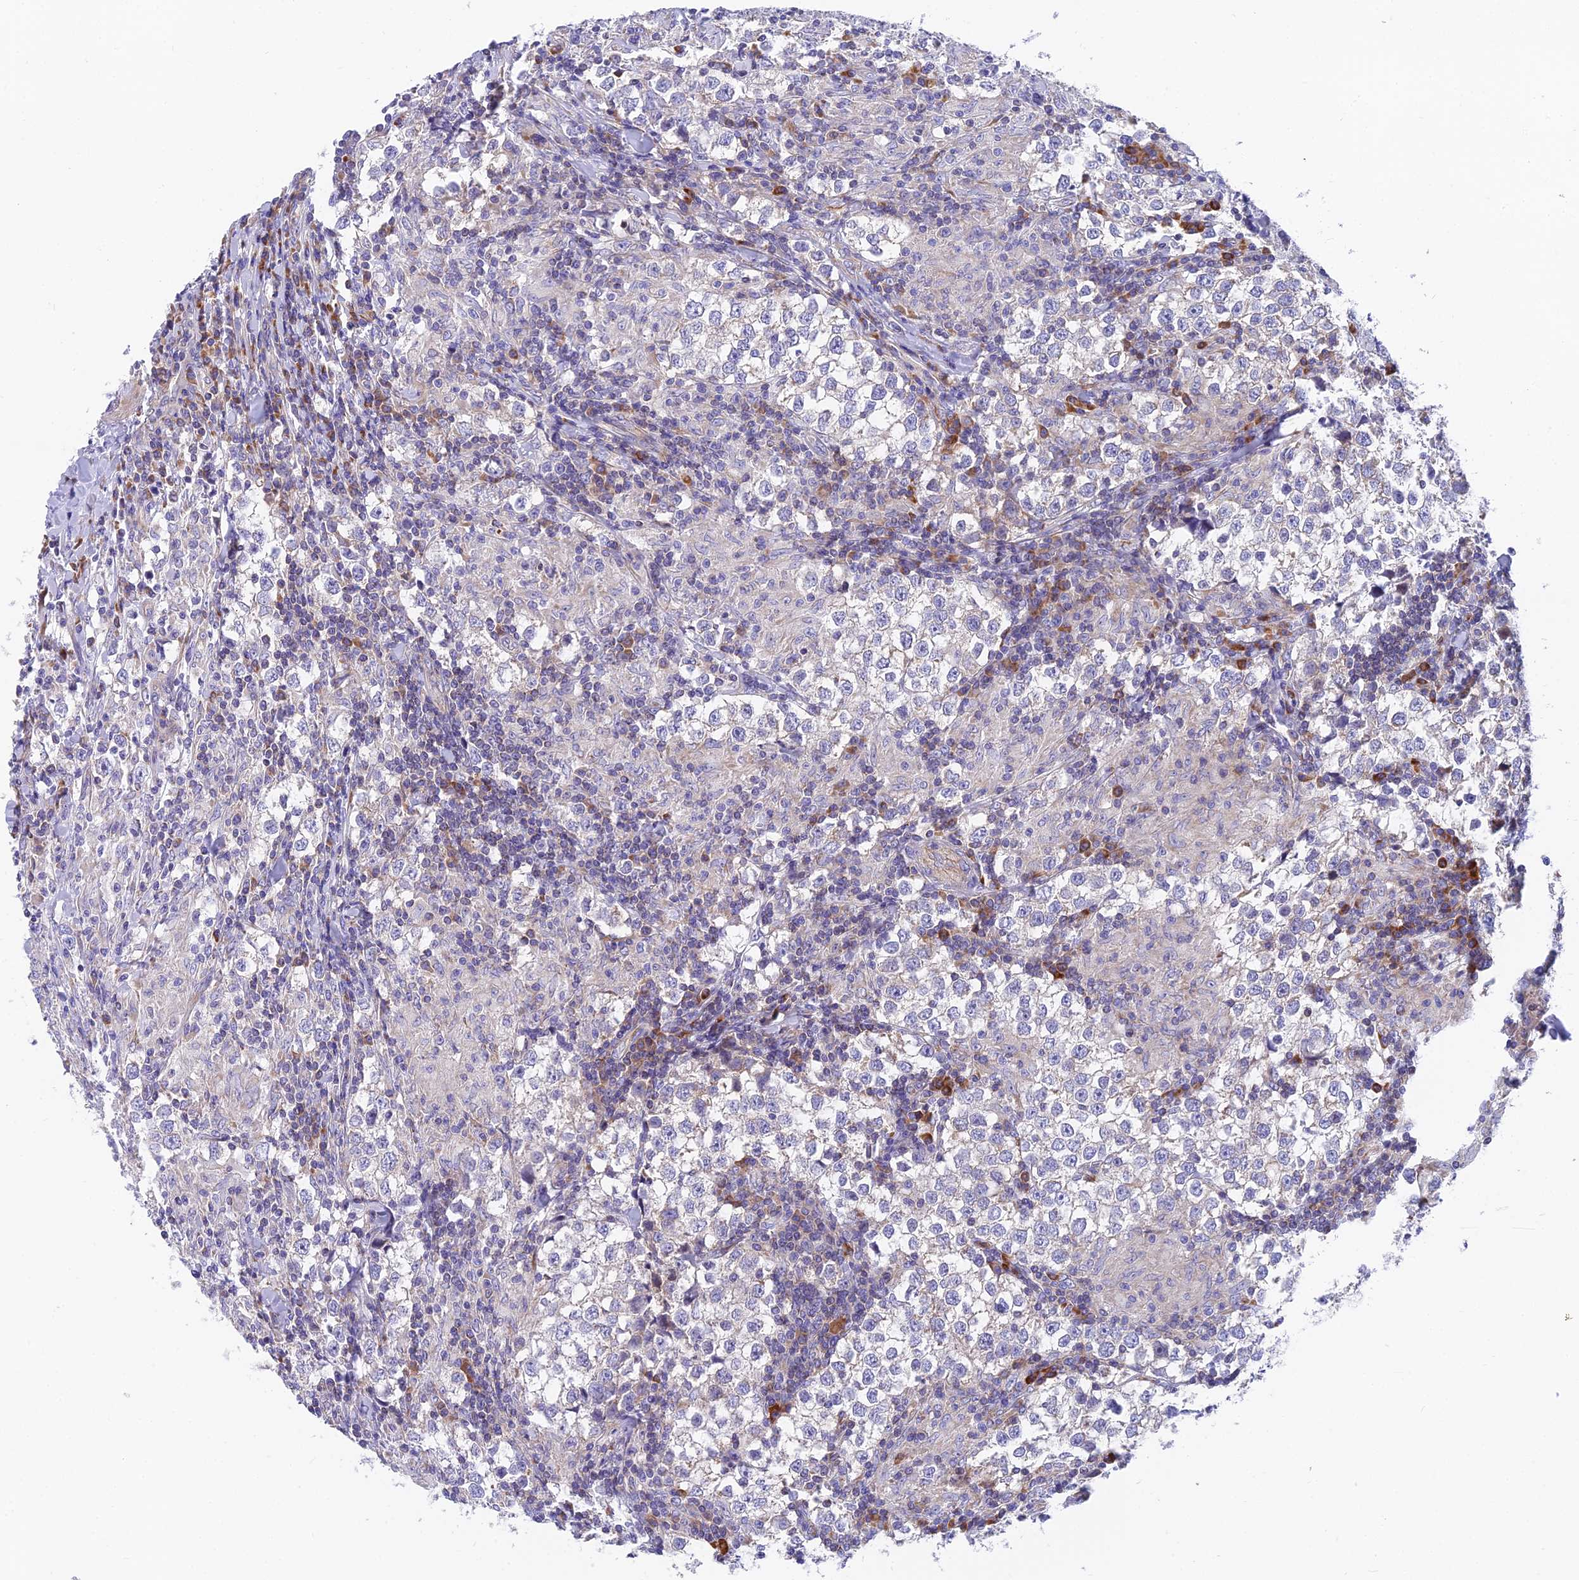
{"staining": {"intensity": "negative", "quantity": "none", "location": "none"}, "tissue": "testis cancer", "cell_type": "Tumor cells", "image_type": "cancer", "snomed": [{"axis": "morphology", "description": "Seminoma, NOS"}, {"axis": "morphology", "description": "Carcinoma, Embryonal, NOS"}, {"axis": "topography", "description": "Testis"}], "caption": "Image shows no significant protein expression in tumor cells of testis cancer (seminoma). Brightfield microscopy of immunohistochemistry stained with DAB (3,3'-diaminobenzidine) (brown) and hematoxylin (blue), captured at high magnification.", "gene": "MVB12A", "patient": {"sex": "male", "age": 36}}